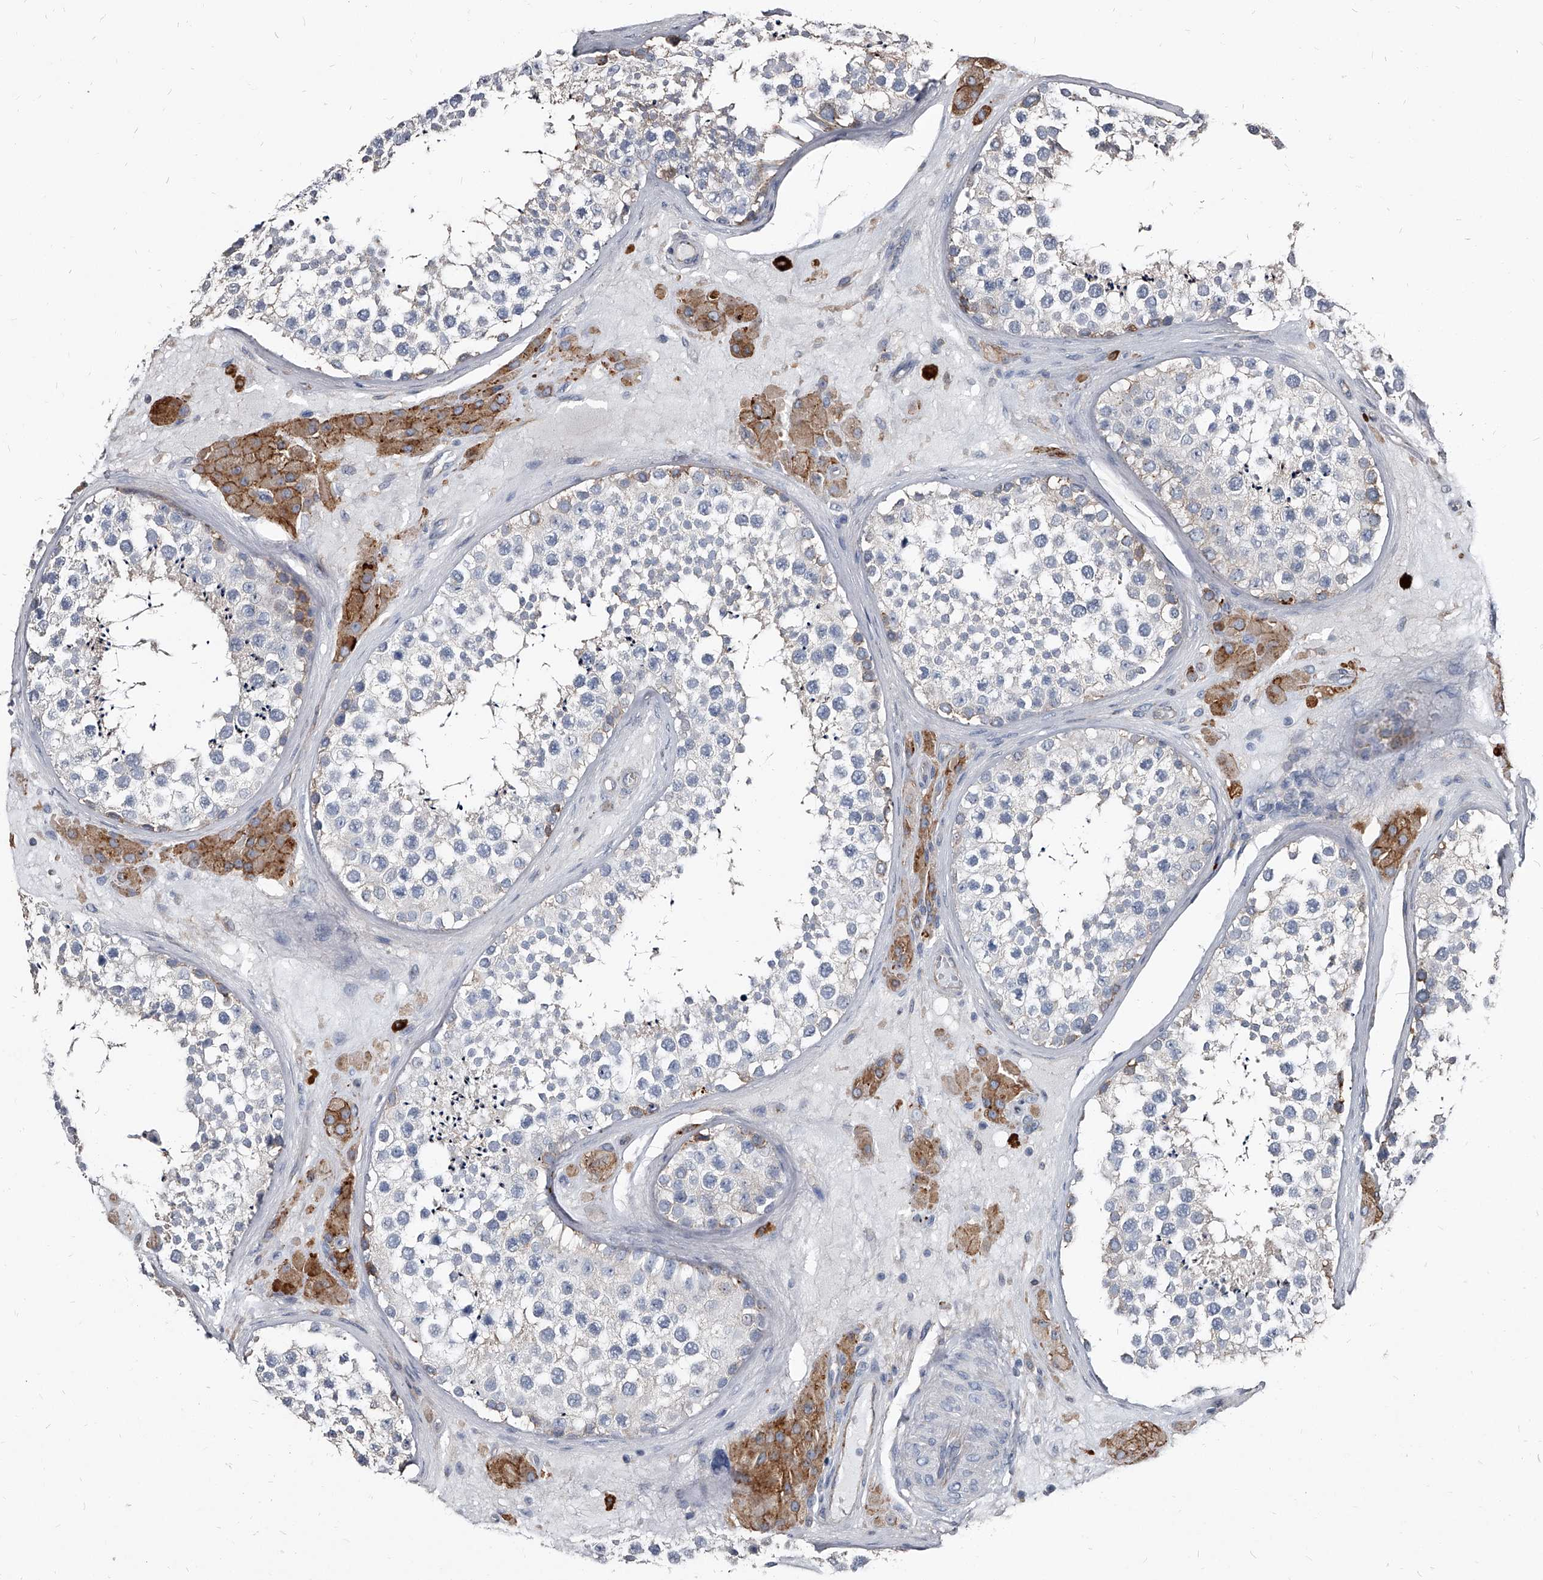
{"staining": {"intensity": "weak", "quantity": "<25%", "location": "cytoplasmic/membranous"}, "tissue": "testis", "cell_type": "Cells in seminiferous ducts", "image_type": "normal", "snomed": [{"axis": "morphology", "description": "Normal tissue, NOS"}, {"axis": "topography", "description": "Testis"}], "caption": "This is a photomicrograph of immunohistochemistry staining of unremarkable testis, which shows no positivity in cells in seminiferous ducts.", "gene": "PGLYRP3", "patient": {"sex": "male", "age": 46}}